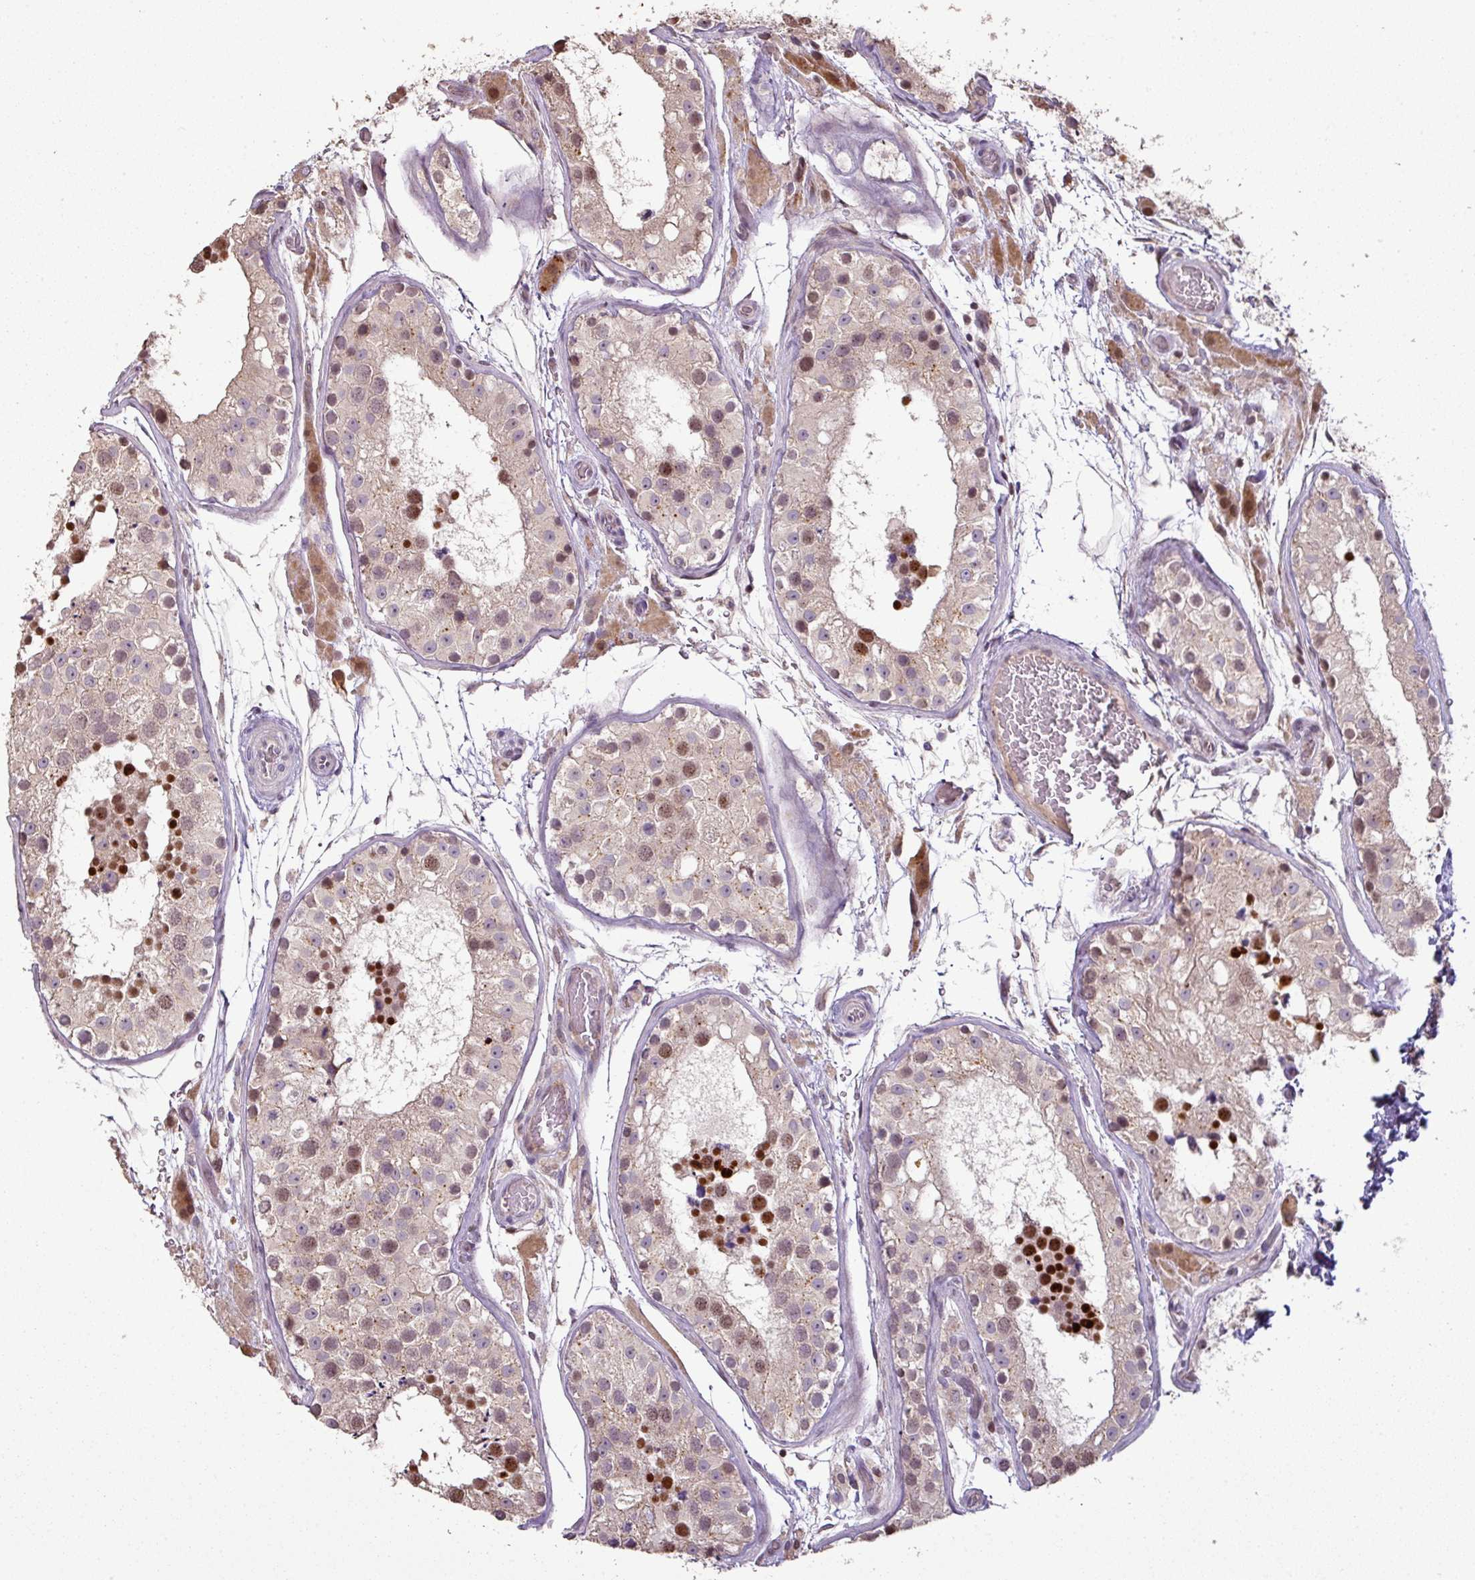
{"staining": {"intensity": "strong", "quantity": "<25%", "location": "nuclear"}, "tissue": "testis", "cell_type": "Cells in seminiferous ducts", "image_type": "normal", "snomed": [{"axis": "morphology", "description": "Normal tissue, NOS"}, {"axis": "topography", "description": "Testis"}], "caption": "DAB (3,3'-diaminobenzidine) immunohistochemical staining of unremarkable testis reveals strong nuclear protein positivity in about <25% of cells in seminiferous ducts. Using DAB (3,3'-diaminobenzidine) (brown) and hematoxylin (blue) stains, captured at high magnification using brightfield microscopy.", "gene": "CXCR5", "patient": {"sex": "male", "age": 26}}